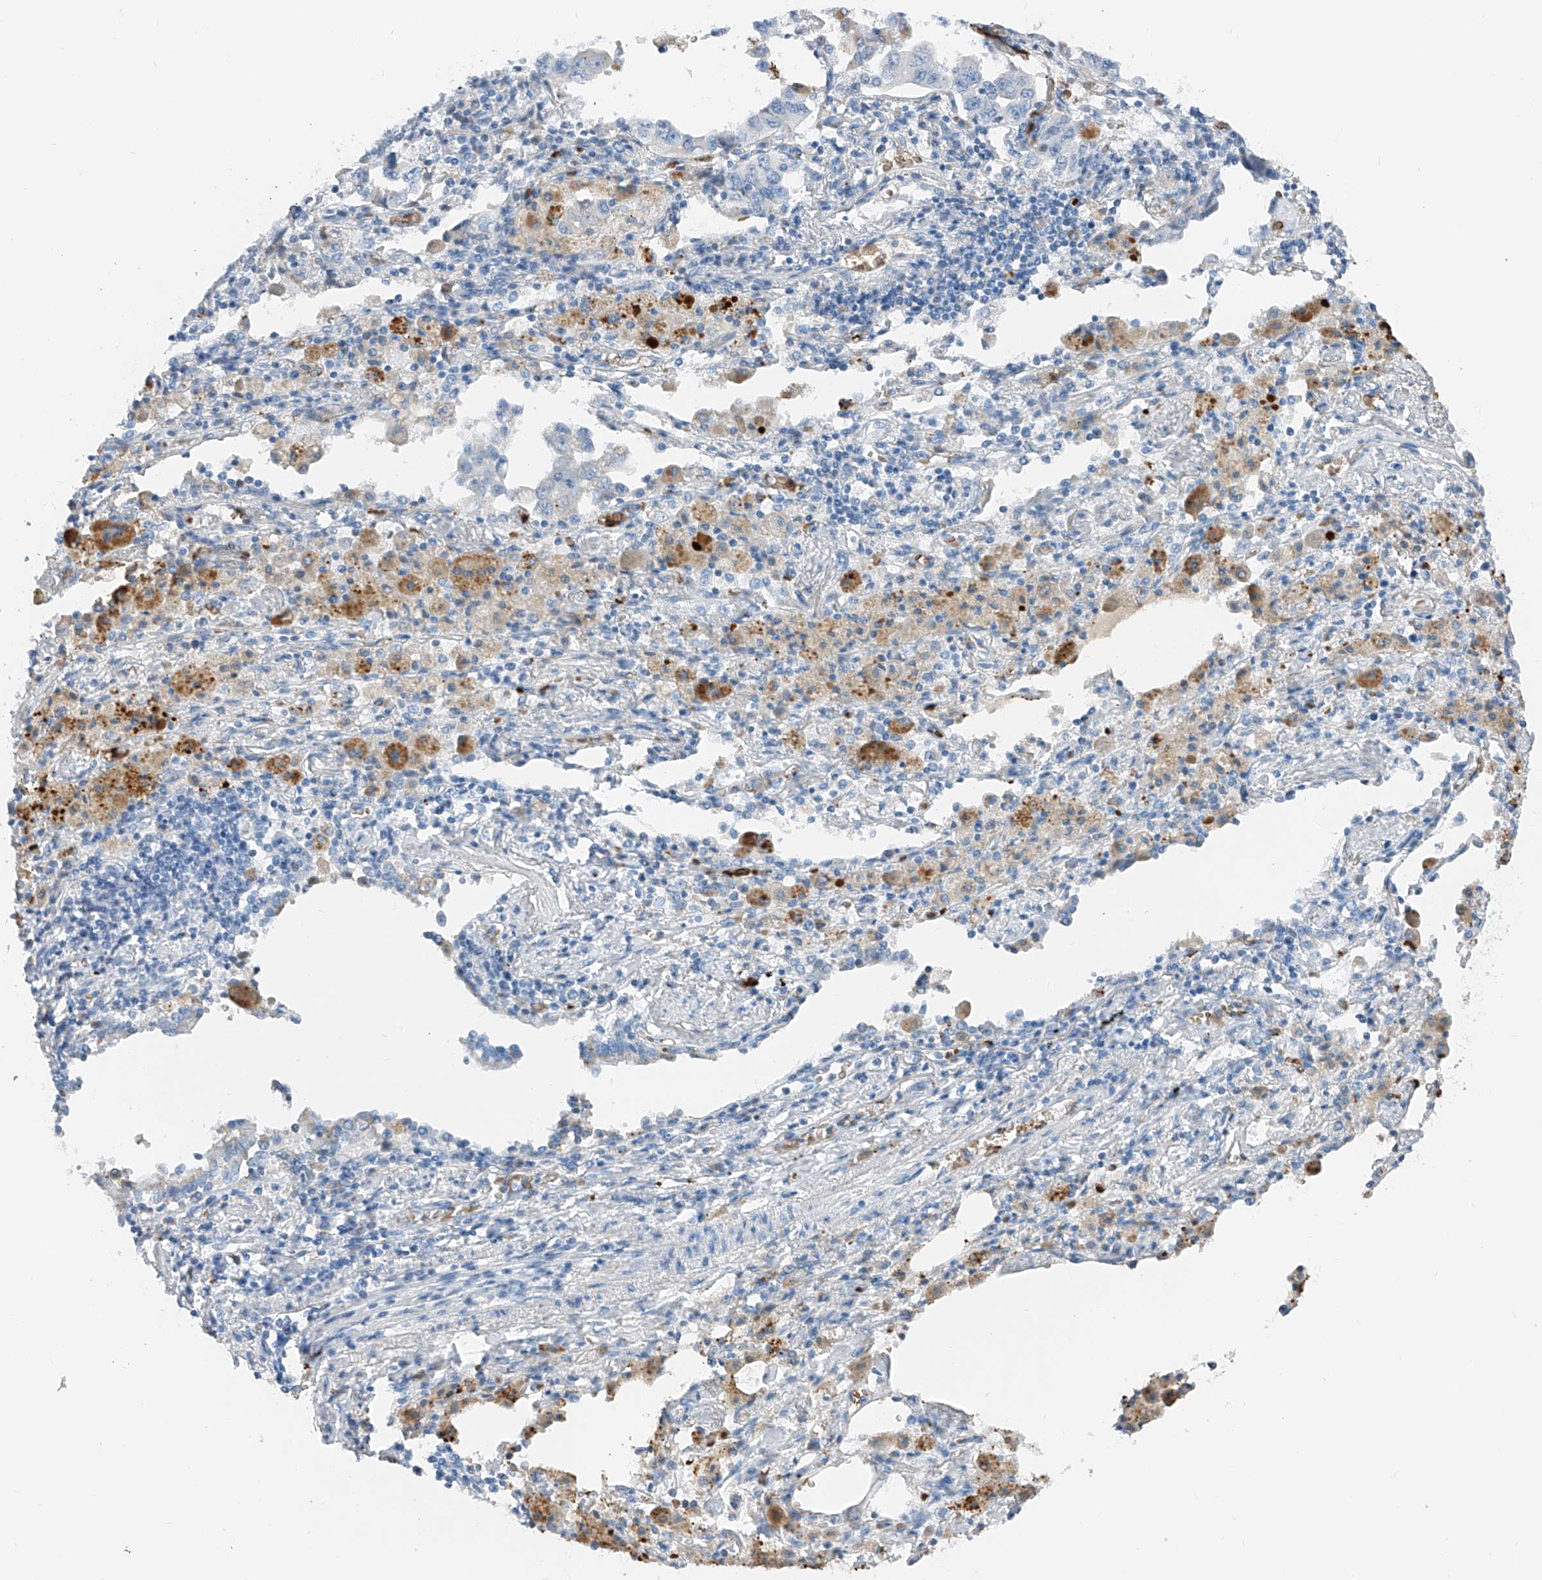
{"staining": {"intensity": "negative", "quantity": "none", "location": "none"}, "tissue": "lung cancer", "cell_type": "Tumor cells", "image_type": "cancer", "snomed": [{"axis": "morphology", "description": "Adenocarcinoma, NOS"}, {"axis": "topography", "description": "Lung"}], "caption": "Lung cancer was stained to show a protein in brown. There is no significant expression in tumor cells. (DAB (3,3'-diaminobenzidine) immunohistochemistry with hematoxylin counter stain).", "gene": "PRSS23", "patient": {"sex": "female", "age": 51}}